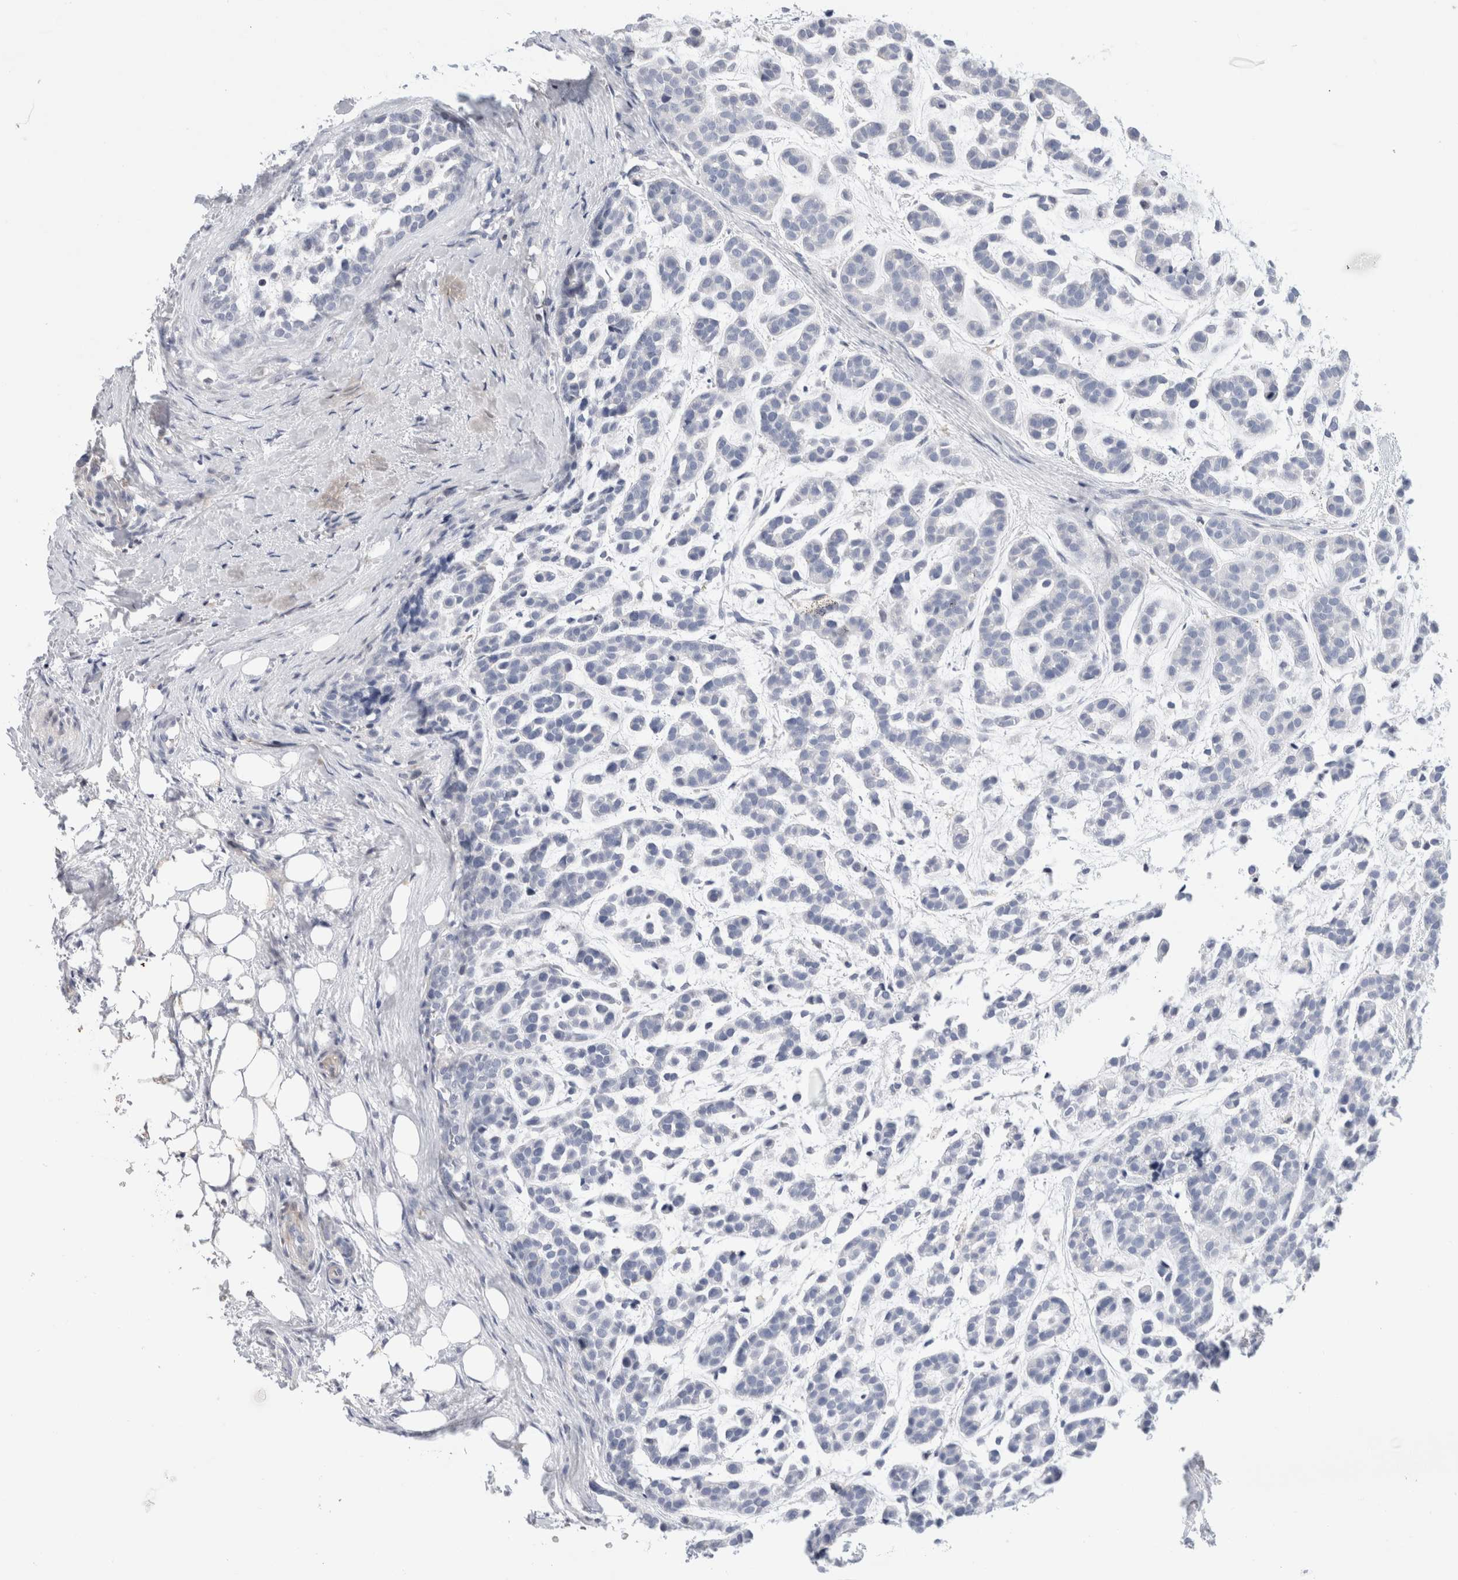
{"staining": {"intensity": "negative", "quantity": "none", "location": "none"}, "tissue": "head and neck cancer", "cell_type": "Tumor cells", "image_type": "cancer", "snomed": [{"axis": "morphology", "description": "Adenocarcinoma, NOS"}, {"axis": "morphology", "description": "Adenoma, NOS"}, {"axis": "topography", "description": "Head-Neck"}], "caption": "A photomicrograph of human adenoma (head and neck) is negative for staining in tumor cells.", "gene": "ECHDC2", "patient": {"sex": "female", "age": 55}}